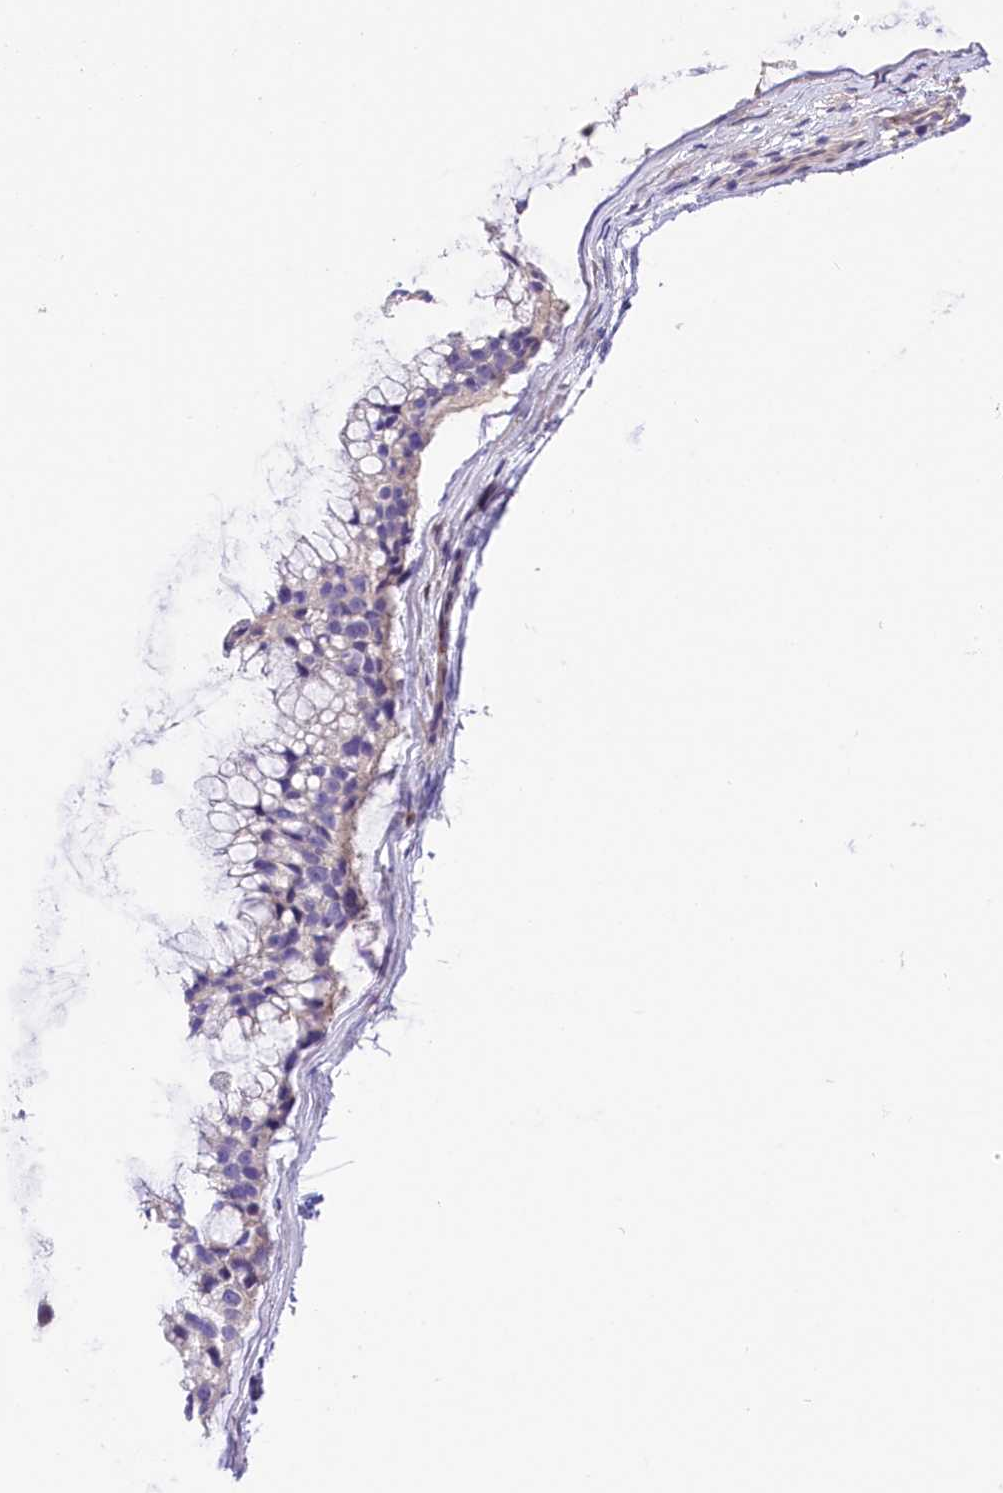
{"staining": {"intensity": "negative", "quantity": "none", "location": "none"}, "tissue": "ovarian cancer", "cell_type": "Tumor cells", "image_type": "cancer", "snomed": [{"axis": "morphology", "description": "Cystadenocarcinoma, mucinous, NOS"}, {"axis": "topography", "description": "Ovary"}], "caption": "There is no significant expression in tumor cells of ovarian mucinous cystadenocarcinoma.", "gene": "ARMC6", "patient": {"sex": "female", "age": 39}}